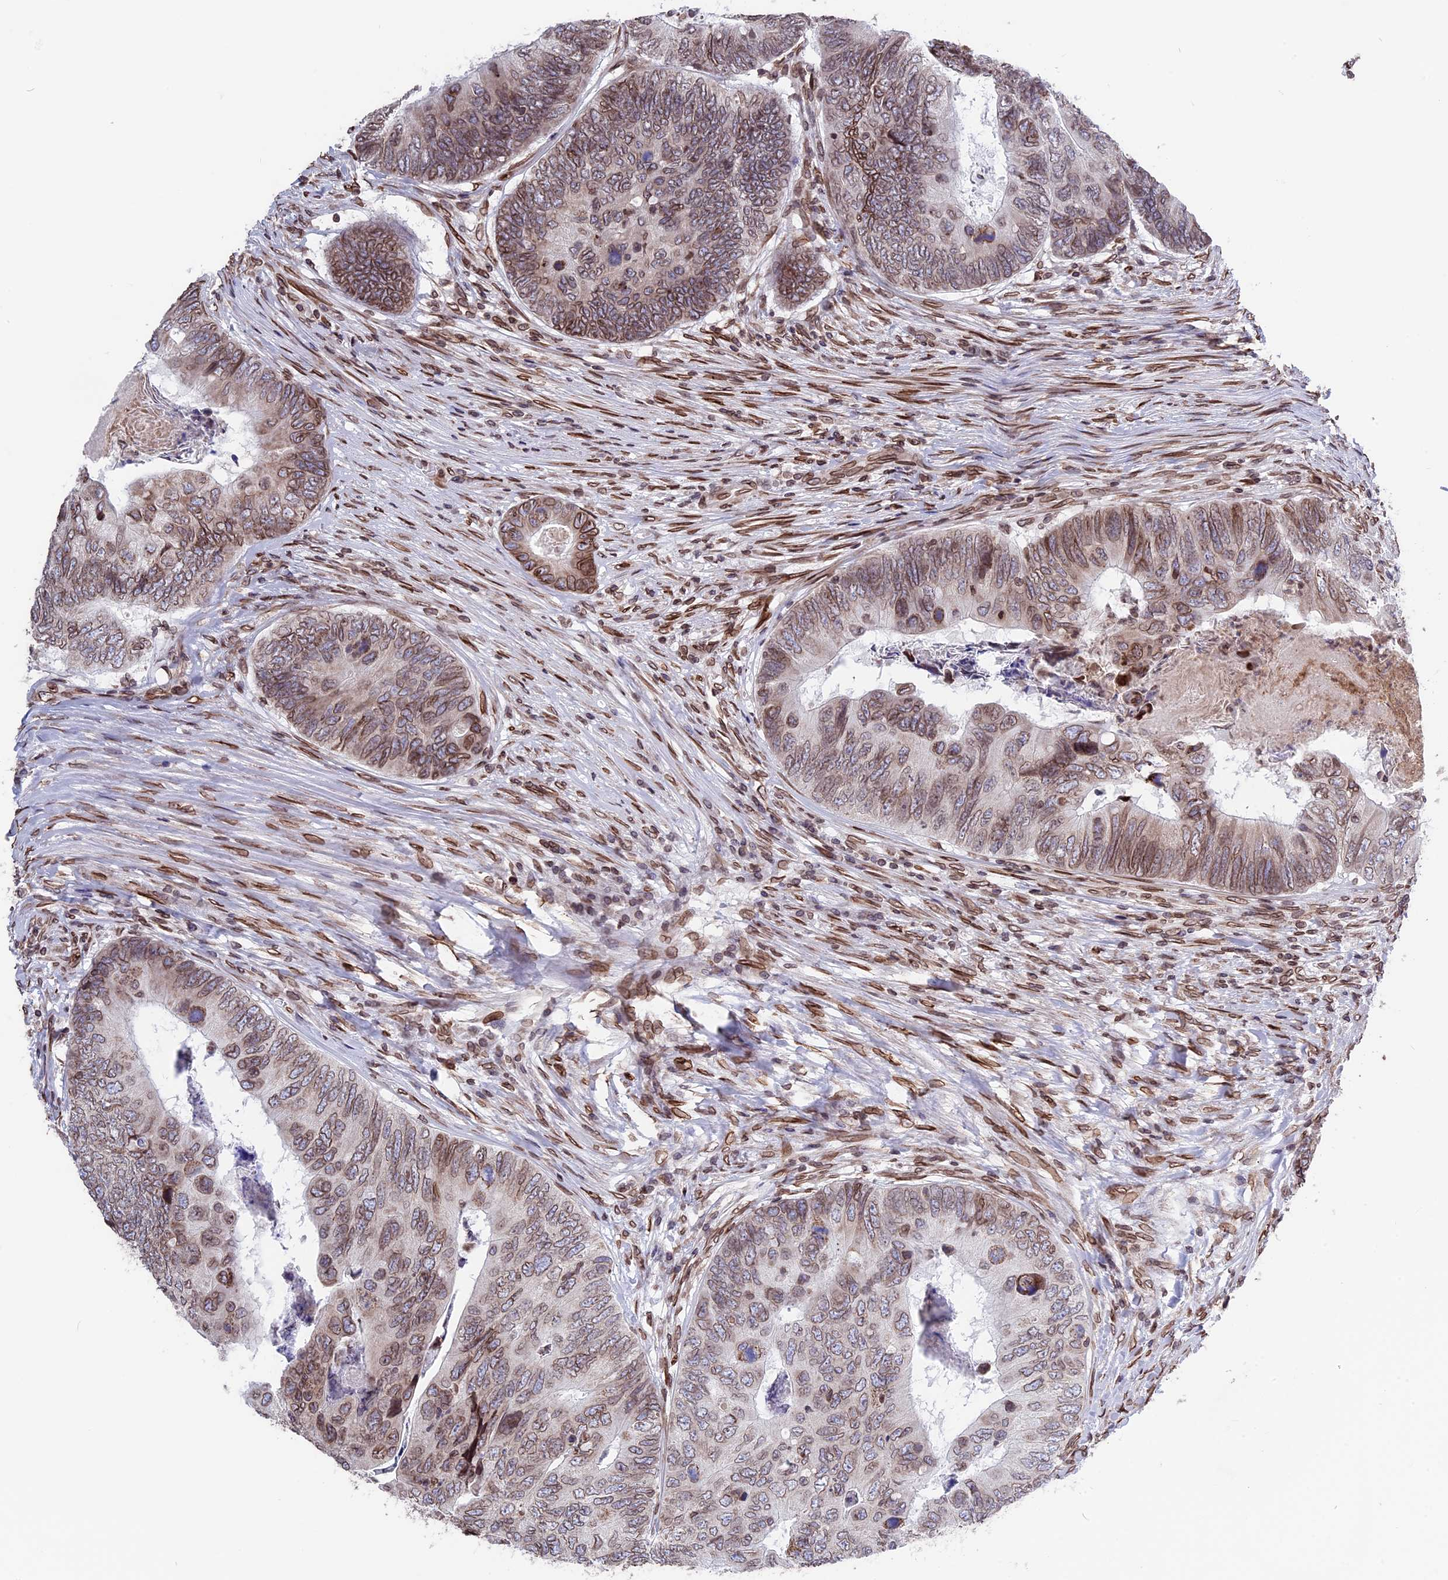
{"staining": {"intensity": "moderate", "quantity": ">75%", "location": "cytoplasmic/membranous,nuclear"}, "tissue": "colorectal cancer", "cell_type": "Tumor cells", "image_type": "cancer", "snomed": [{"axis": "morphology", "description": "Adenocarcinoma, NOS"}, {"axis": "topography", "description": "Colon"}], "caption": "This micrograph exhibits immunohistochemistry staining of colorectal cancer, with medium moderate cytoplasmic/membranous and nuclear positivity in approximately >75% of tumor cells.", "gene": "PTCHD4", "patient": {"sex": "female", "age": 67}}